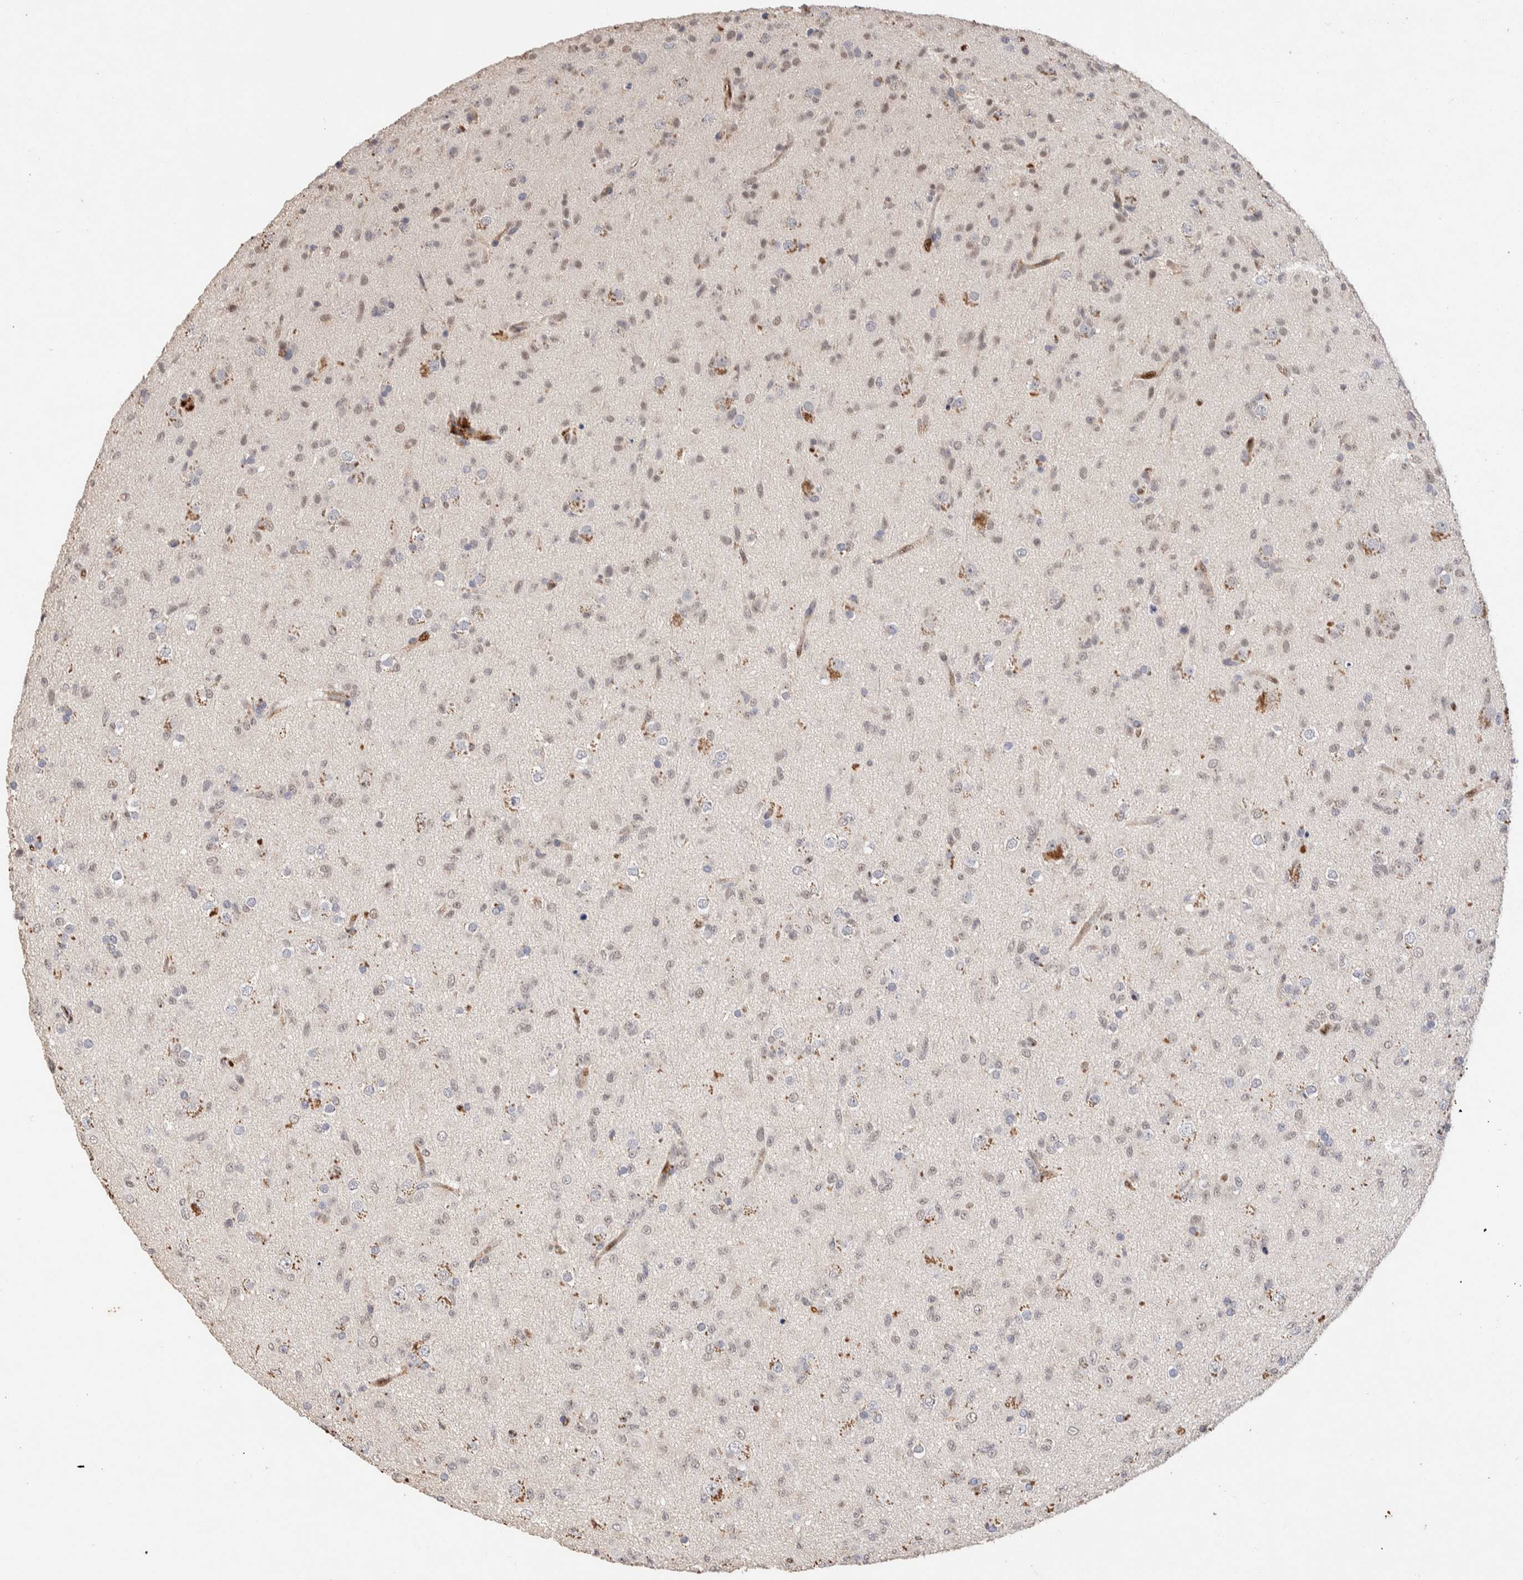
{"staining": {"intensity": "weak", "quantity": "<25%", "location": "nuclear"}, "tissue": "glioma", "cell_type": "Tumor cells", "image_type": "cancer", "snomed": [{"axis": "morphology", "description": "Glioma, malignant, Low grade"}, {"axis": "topography", "description": "Brain"}], "caption": "Low-grade glioma (malignant) stained for a protein using IHC displays no staining tumor cells.", "gene": "NSMAF", "patient": {"sex": "male", "age": 65}}